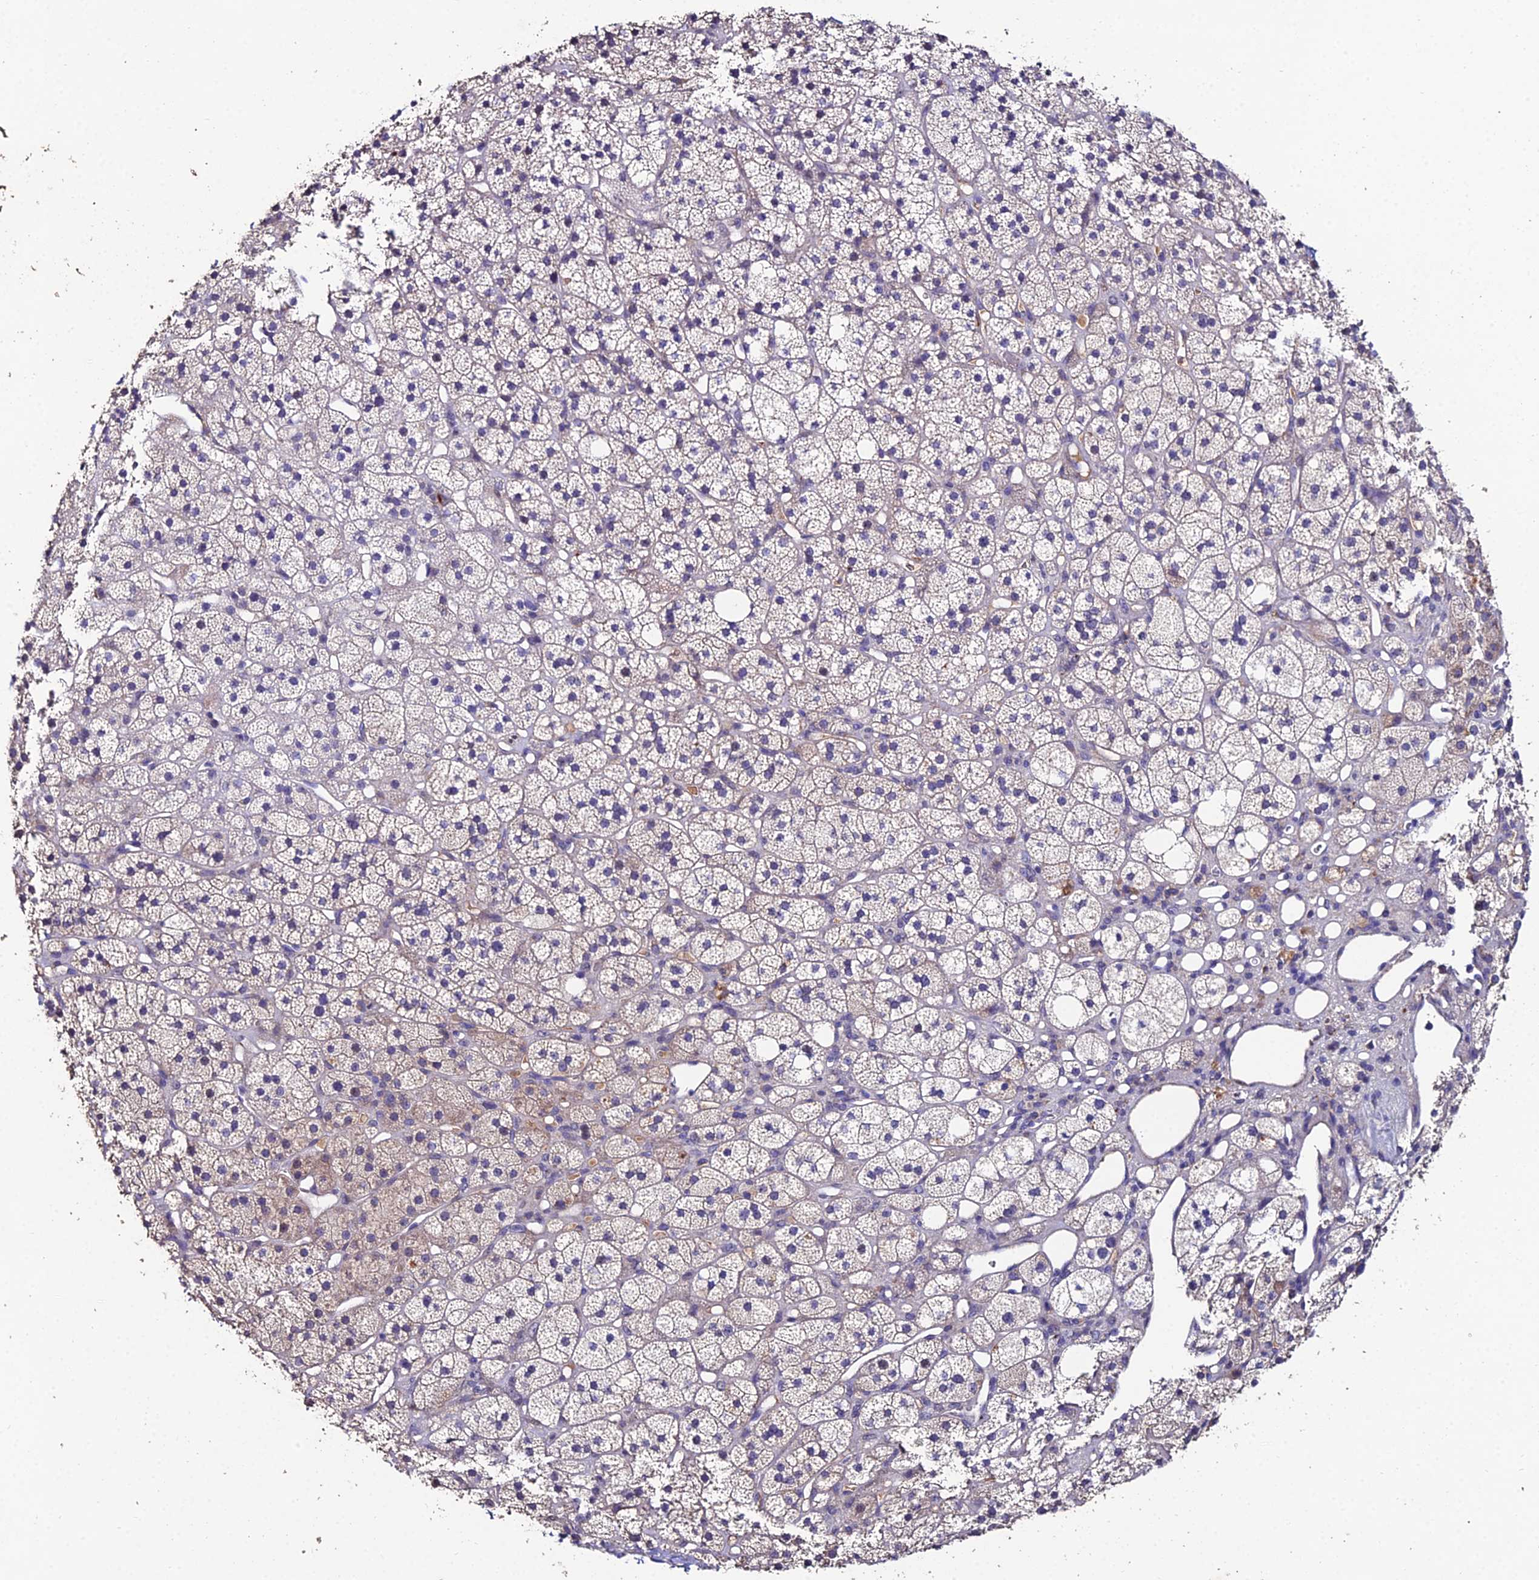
{"staining": {"intensity": "weak", "quantity": "<25%", "location": "cytoplasmic/membranous"}, "tissue": "adrenal gland", "cell_type": "Glandular cells", "image_type": "normal", "snomed": [{"axis": "morphology", "description": "Normal tissue, NOS"}, {"axis": "topography", "description": "Adrenal gland"}], "caption": "Immunohistochemistry micrograph of benign human adrenal gland stained for a protein (brown), which exhibits no positivity in glandular cells.", "gene": "ESRRG", "patient": {"sex": "male", "age": 61}}